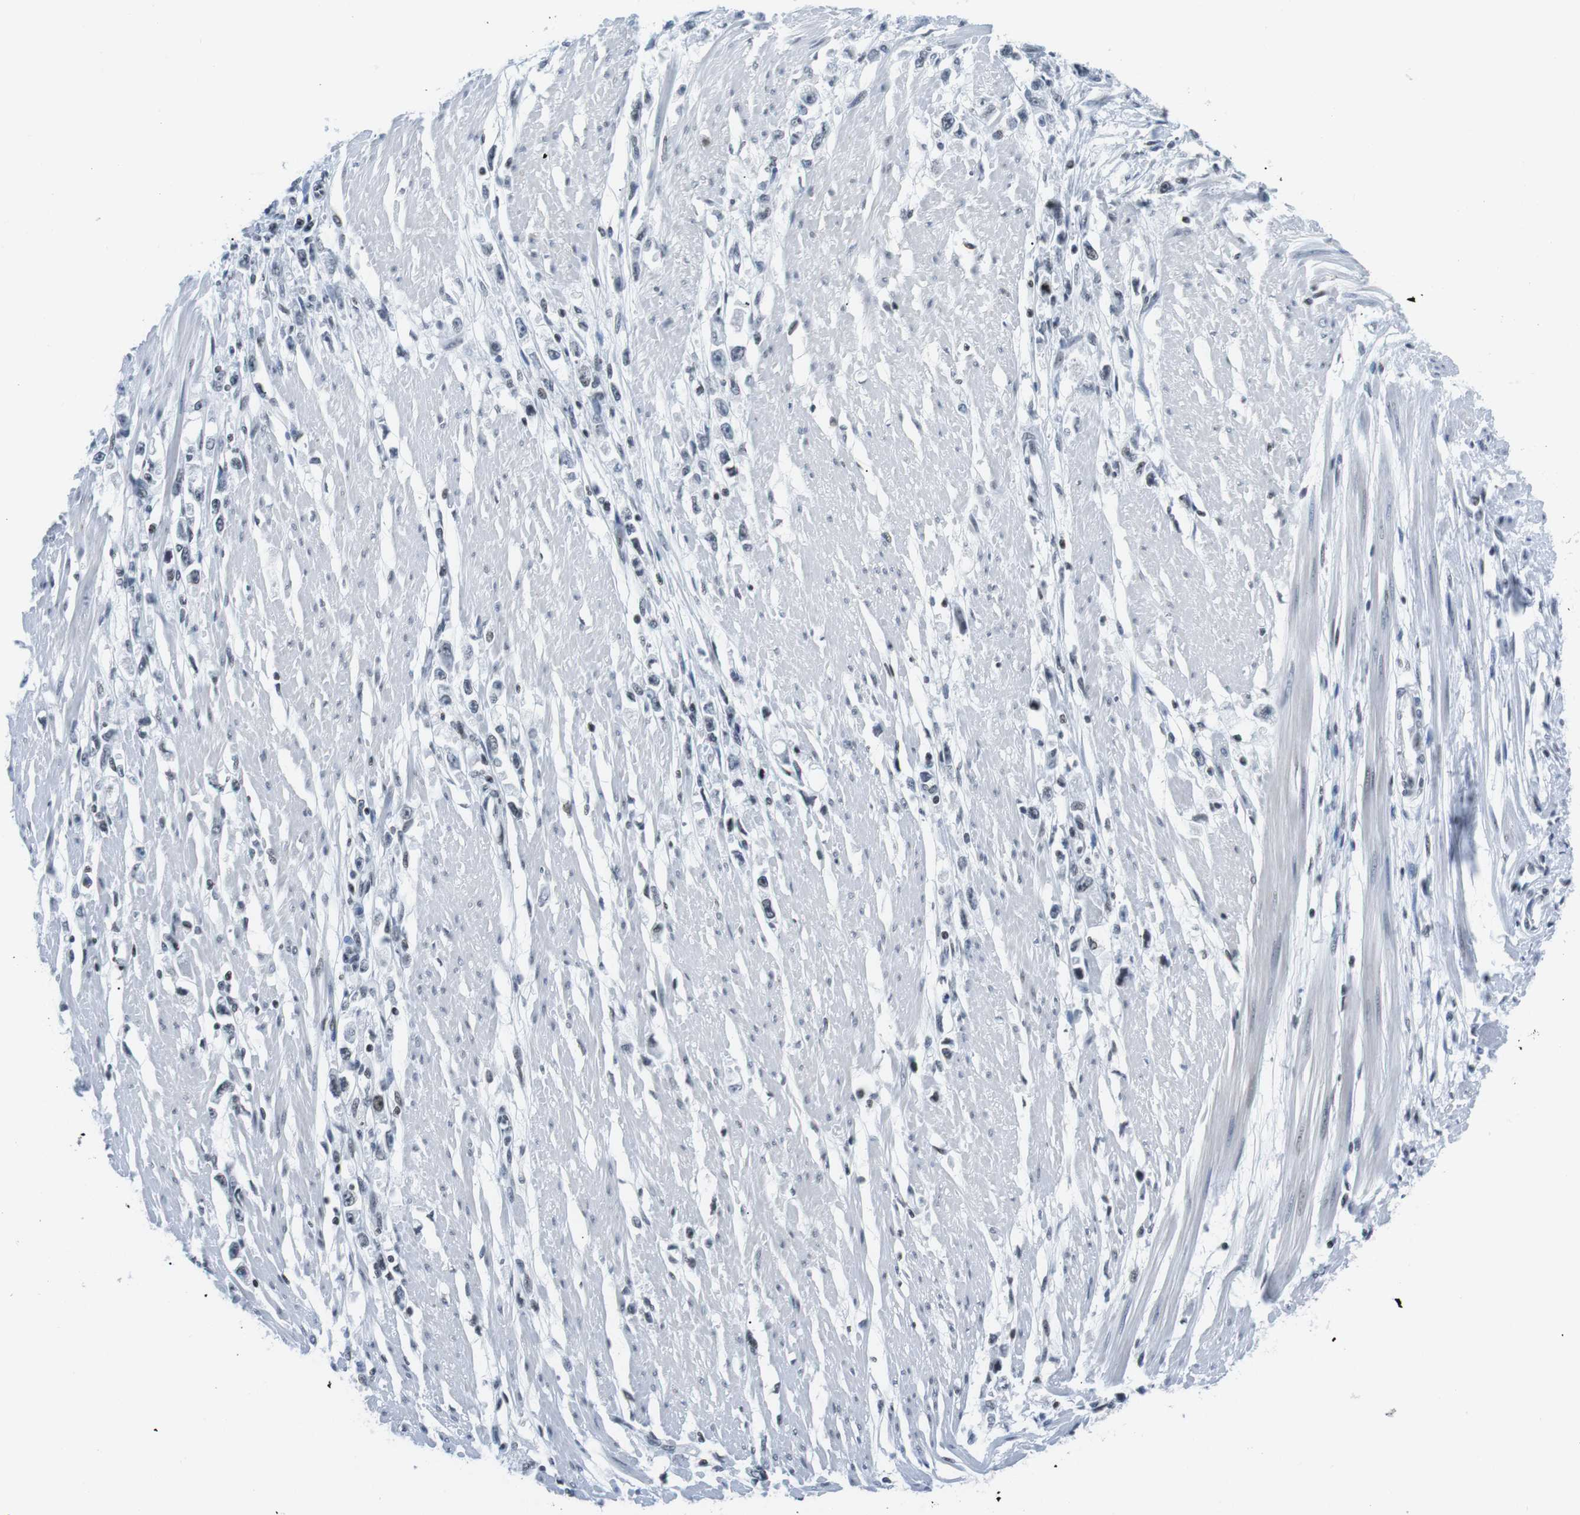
{"staining": {"intensity": "negative", "quantity": "none", "location": "none"}, "tissue": "stomach cancer", "cell_type": "Tumor cells", "image_type": "cancer", "snomed": [{"axis": "morphology", "description": "Adenocarcinoma, NOS"}, {"axis": "topography", "description": "Stomach"}], "caption": "DAB immunohistochemical staining of adenocarcinoma (stomach) displays no significant positivity in tumor cells. (DAB IHC, high magnification).", "gene": "E2F2", "patient": {"sex": "female", "age": 59}}